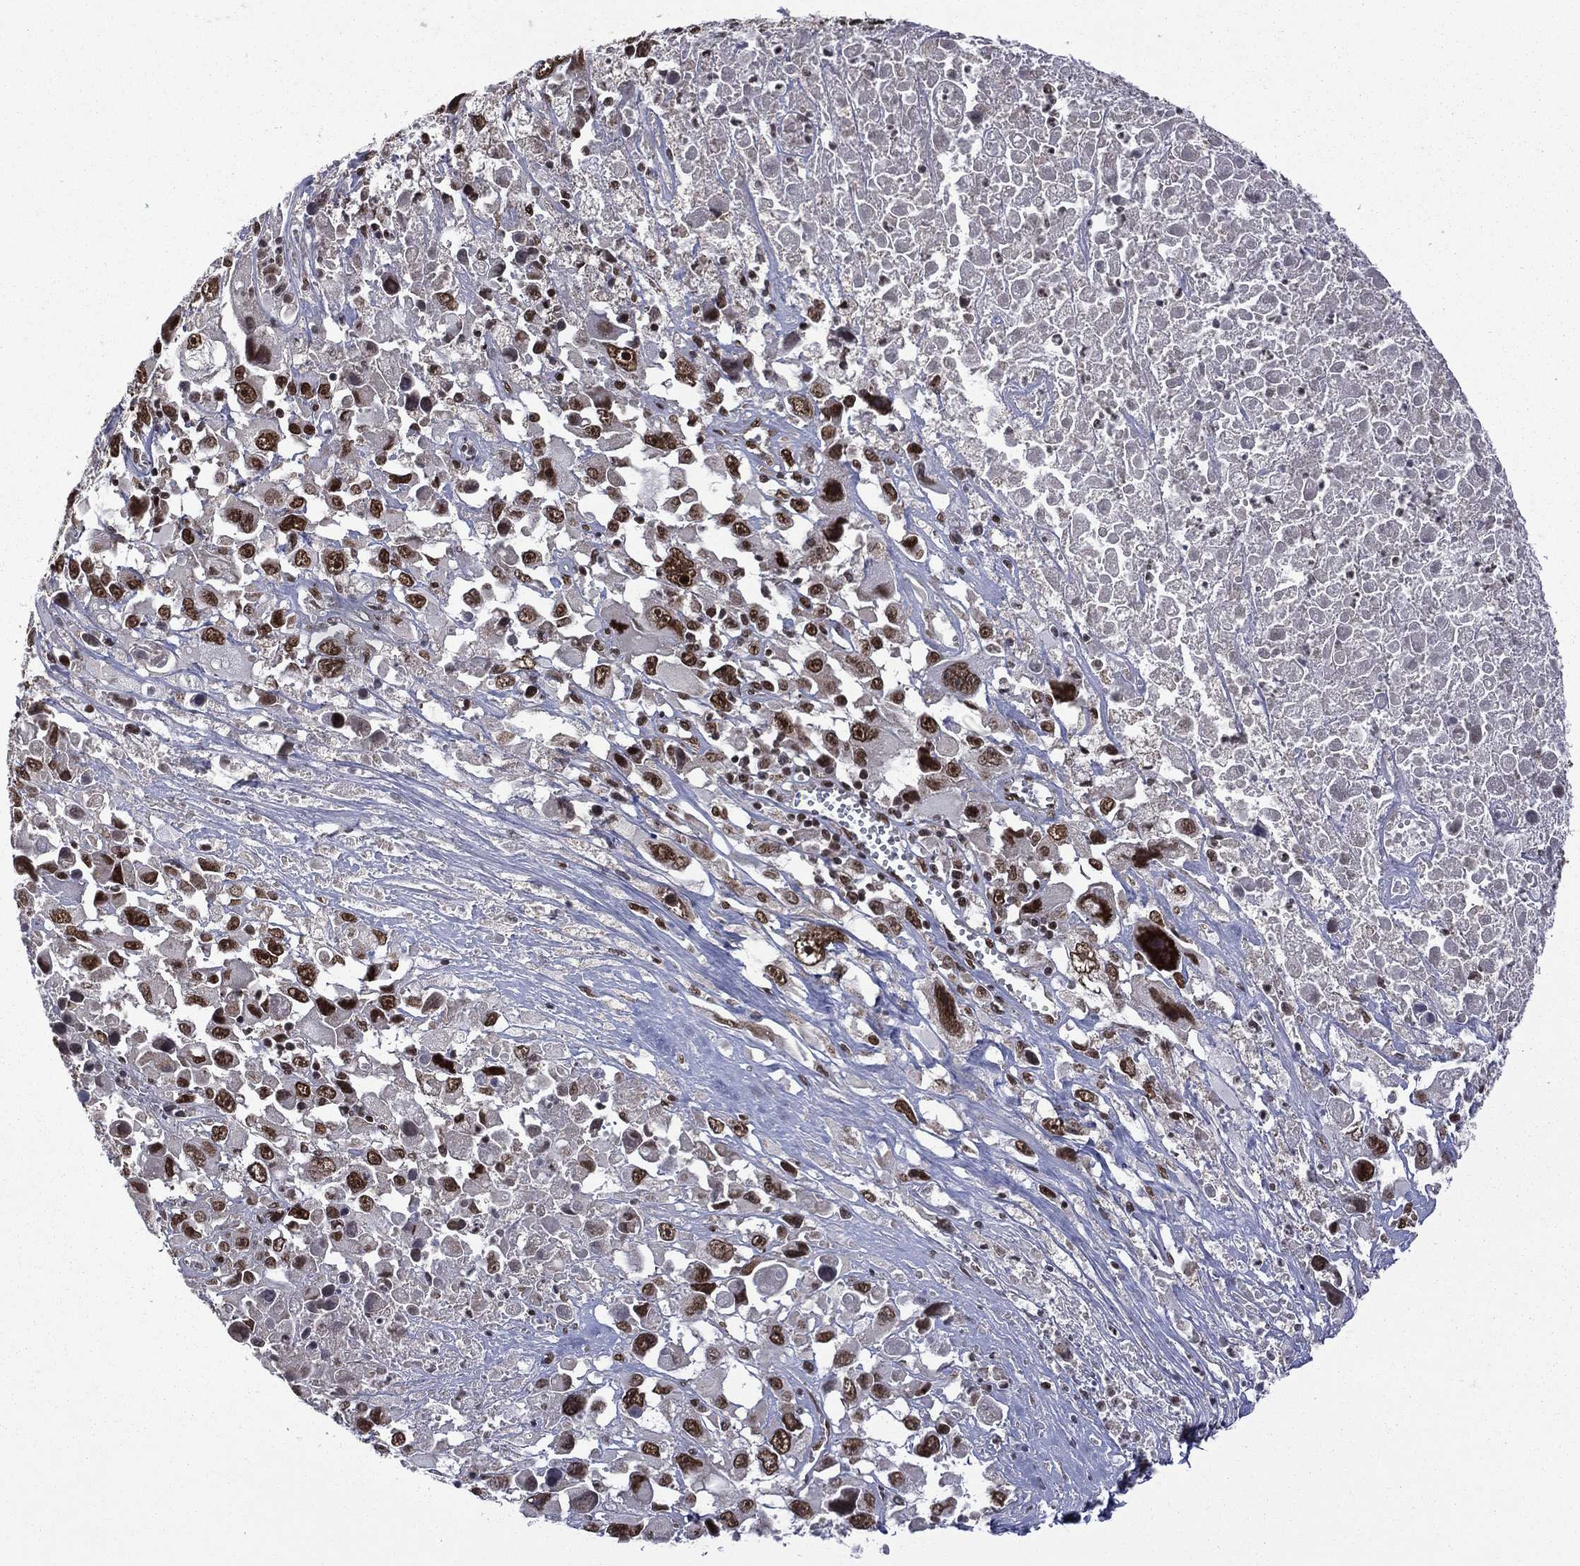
{"staining": {"intensity": "strong", "quantity": ">75%", "location": "nuclear"}, "tissue": "melanoma", "cell_type": "Tumor cells", "image_type": "cancer", "snomed": [{"axis": "morphology", "description": "Malignant melanoma, Metastatic site"}, {"axis": "topography", "description": "Soft tissue"}], "caption": "Brown immunohistochemical staining in human malignant melanoma (metastatic site) reveals strong nuclear positivity in approximately >75% of tumor cells. (IHC, brightfield microscopy, high magnification).", "gene": "C5orf24", "patient": {"sex": "male", "age": 50}}